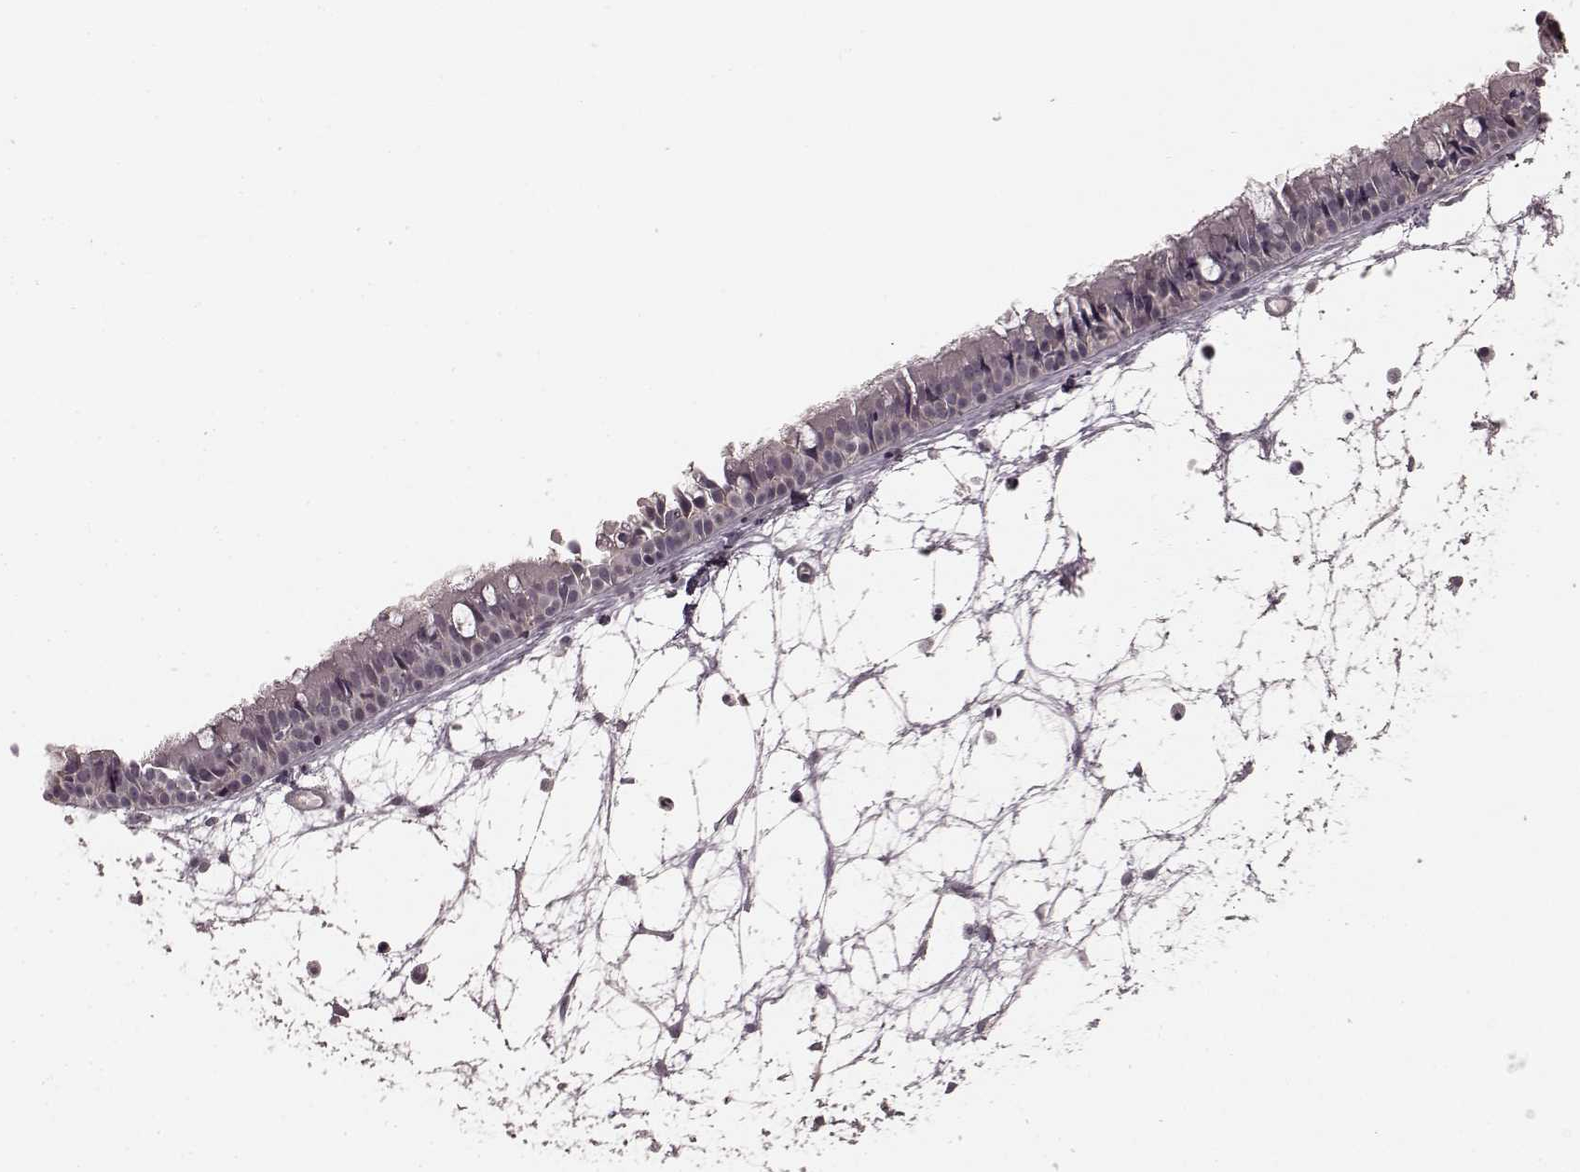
{"staining": {"intensity": "negative", "quantity": "none", "location": "none"}, "tissue": "nasopharynx", "cell_type": "Respiratory epithelial cells", "image_type": "normal", "snomed": [{"axis": "morphology", "description": "Normal tissue, NOS"}, {"axis": "topography", "description": "Nasopharynx"}], "caption": "A histopathology image of nasopharynx stained for a protein shows no brown staining in respiratory epithelial cells.", "gene": "PRKCE", "patient": {"sex": "male", "age": 31}}